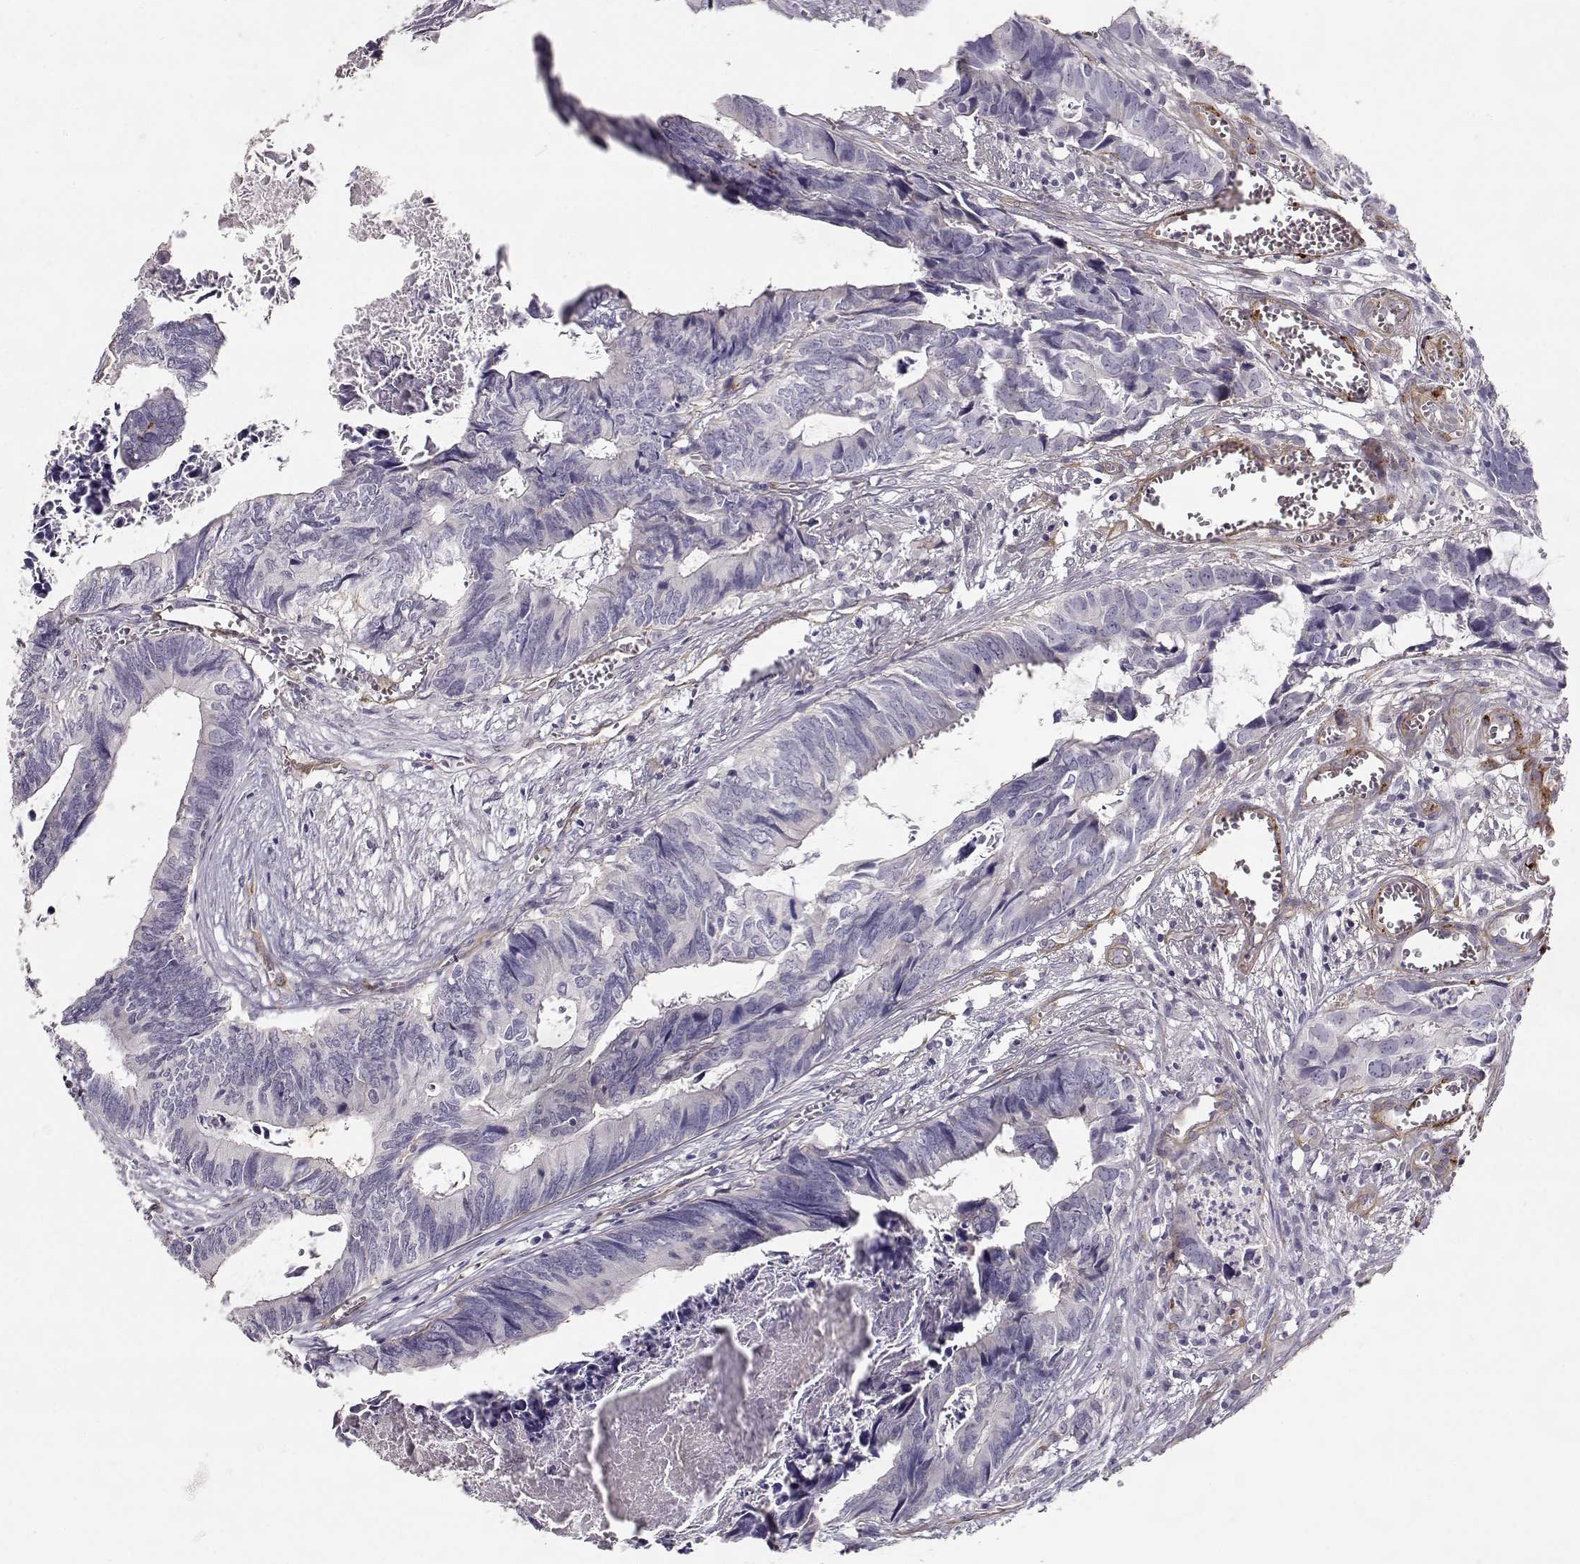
{"staining": {"intensity": "negative", "quantity": "none", "location": "none"}, "tissue": "colorectal cancer", "cell_type": "Tumor cells", "image_type": "cancer", "snomed": [{"axis": "morphology", "description": "Adenocarcinoma, NOS"}, {"axis": "topography", "description": "Colon"}], "caption": "Human colorectal cancer stained for a protein using immunohistochemistry (IHC) shows no positivity in tumor cells.", "gene": "LAMC1", "patient": {"sex": "female", "age": 82}}